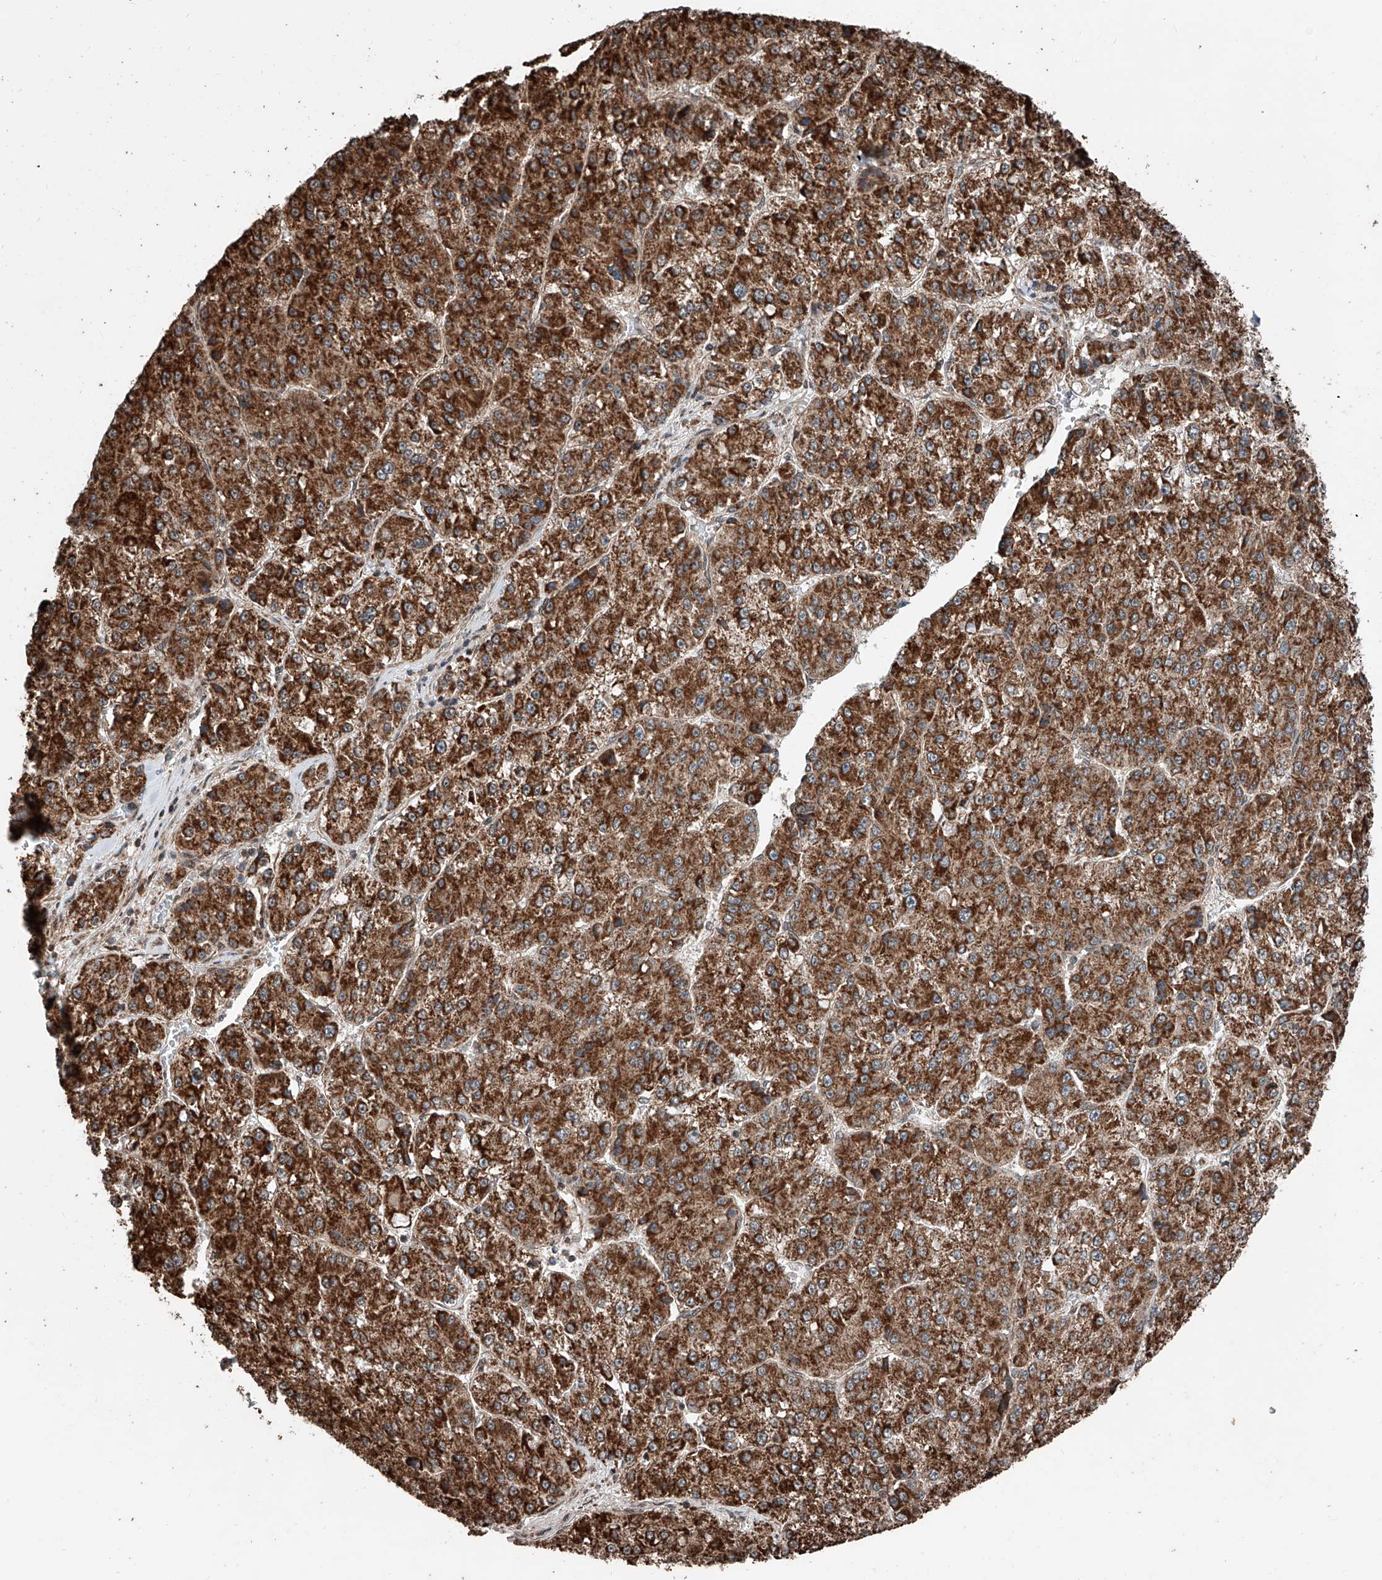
{"staining": {"intensity": "strong", "quantity": ">75%", "location": "cytoplasmic/membranous"}, "tissue": "liver cancer", "cell_type": "Tumor cells", "image_type": "cancer", "snomed": [{"axis": "morphology", "description": "Carcinoma, Hepatocellular, NOS"}, {"axis": "topography", "description": "Liver"}], "caption": "Immunohistochemistry staining of liver cancer, which reveals high levels of strong cytoplasmic/membranous staining in approximately >75% of tumor cells indicating strong cytoplasmic/membranous protein expression. The staining was performed using DAB (brown) for protein detection and nuclei were counterstained in hematoxylin (blue).", "gene": "ZNF445", "patient": {"sex": "female", "age": 73}}